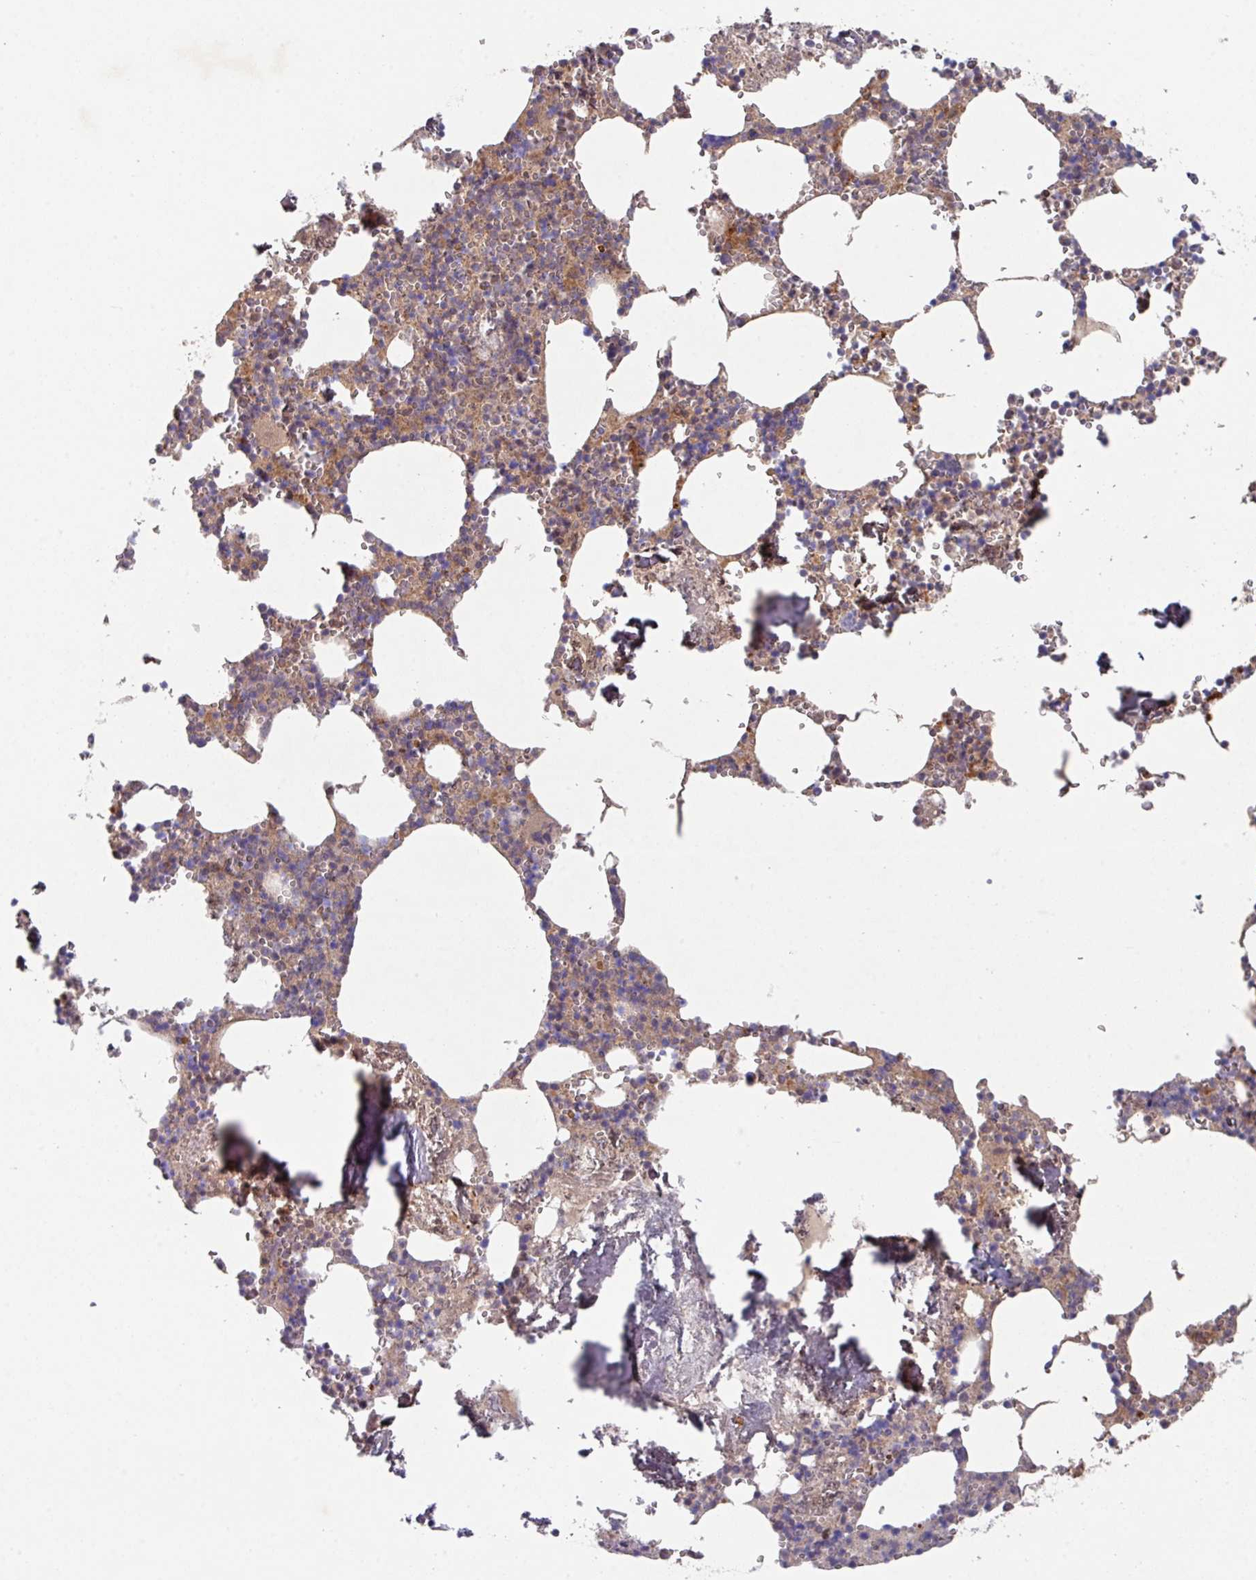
{"staining": {"intensity": "moderate", "quantity": "25%-75%", "location": "cytoplasmic/membranous"}, "tissue": "bone marrow", "cell_type": "Hematopoietic cells", "image_type": "normal", "snomed": [{"axis": "morphology", "description": "Normal tissue, NOS"}, {"axis": "topography", "description": "Bone marrow"}], "caption": "An immunohistochemistry (IHC) micrograph of normal tissue is shown. Protein staining in brown labels moderate cytoplasmic/membranous positivity in bone marrow within hematopoietic cells.", "gene": "TRIM14", "patient": {"sex": "male", "age": 54}}